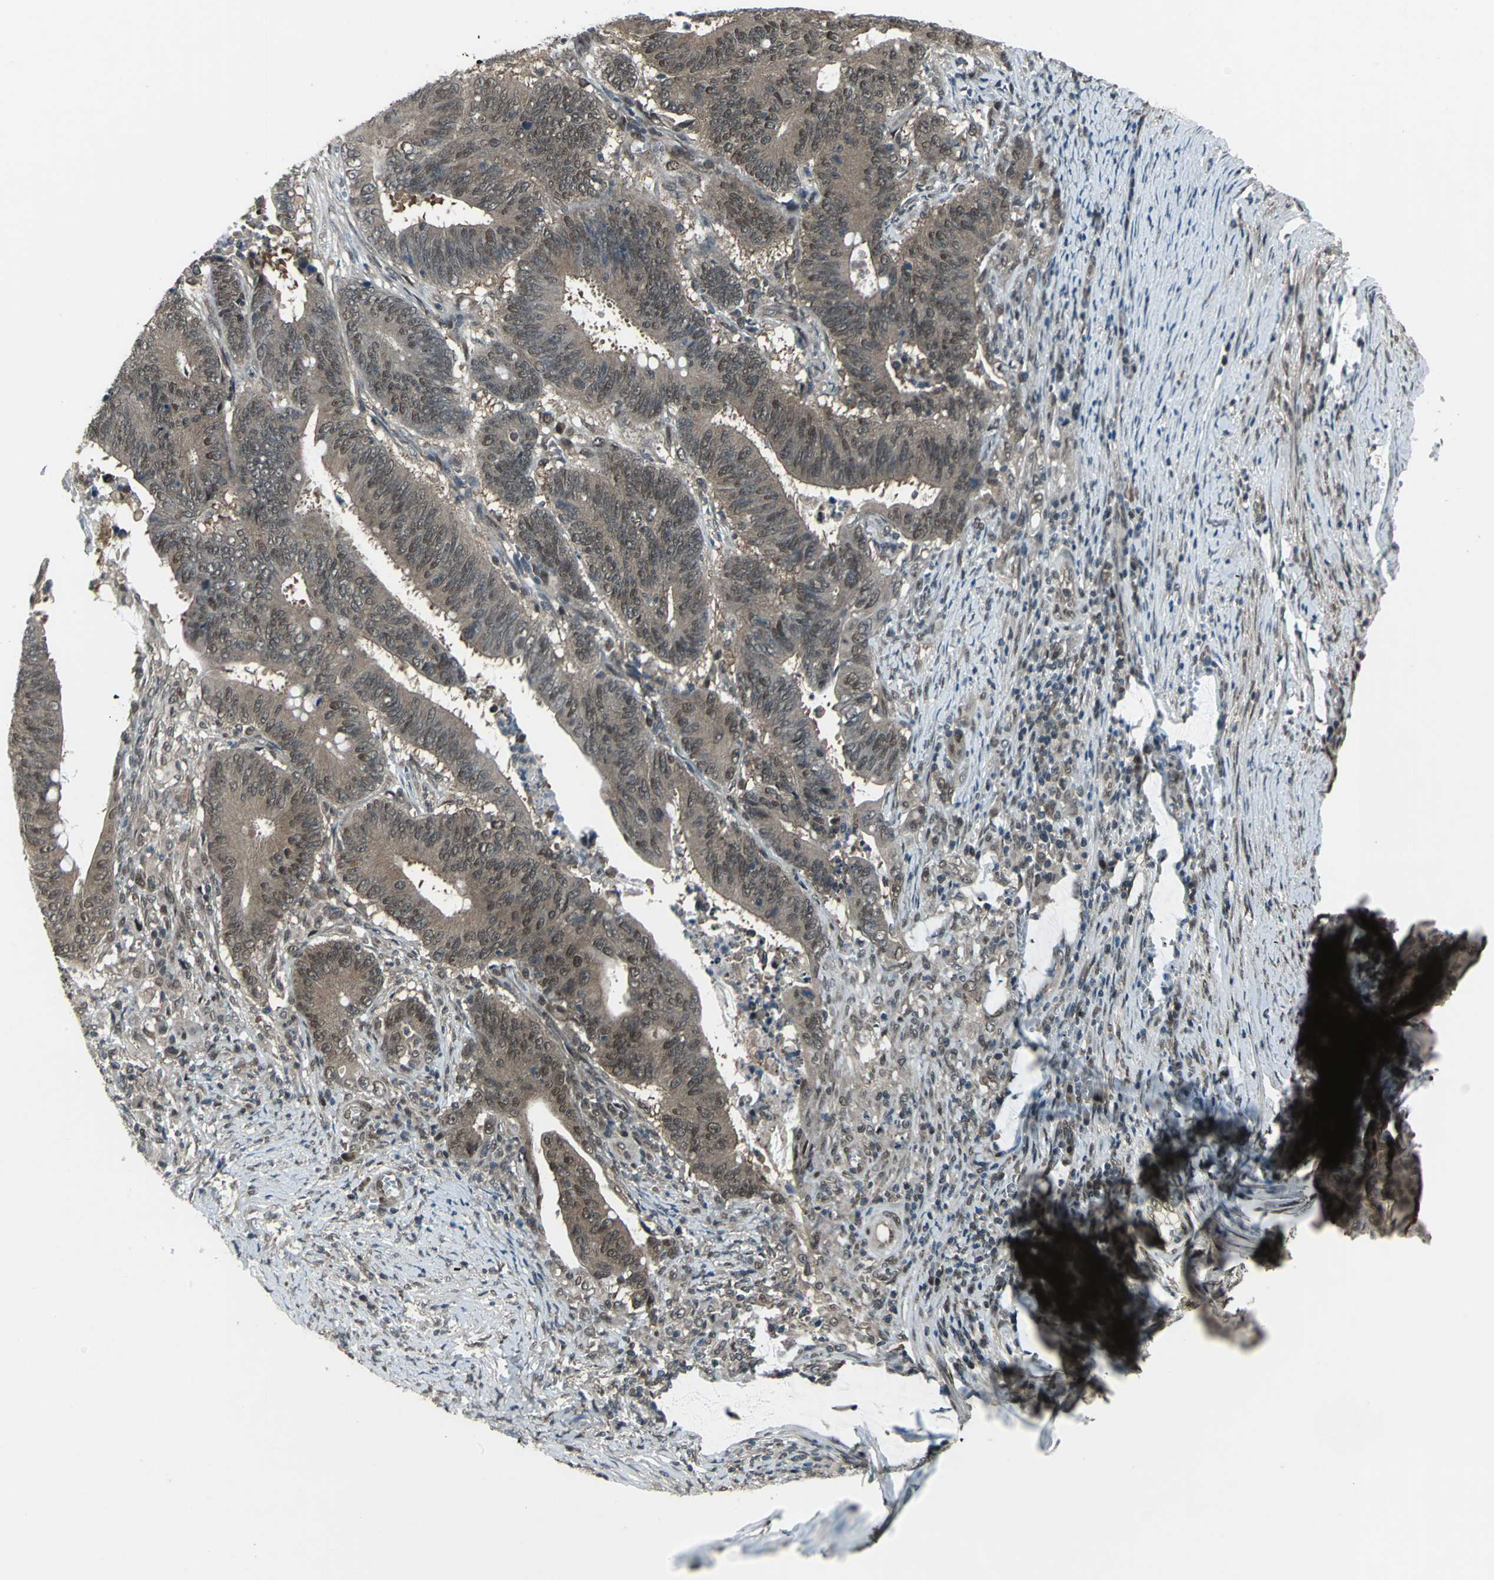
{"staining": {"intensity": "moderate", "quantity": ">75%", "location": "cytoplasmic/membranous,nuclear"}, "tissue": "colorectal cancer", "cell_type": "Tumor cells", "image_type": "cancer", "snomed": [{"axis": "morphology", "description": "Adenocarcinoma, NOS"}, {"axis": "topography", "description": "Colon"}], "caption": "Protein staining shows moderate cytoplasmic/membranous and nuclear staining in approximately >75% of tumor cells in colorectal adenocarcinoma.", "gene": "COPS5", "patient": {"sex": "male", "age": 45}}